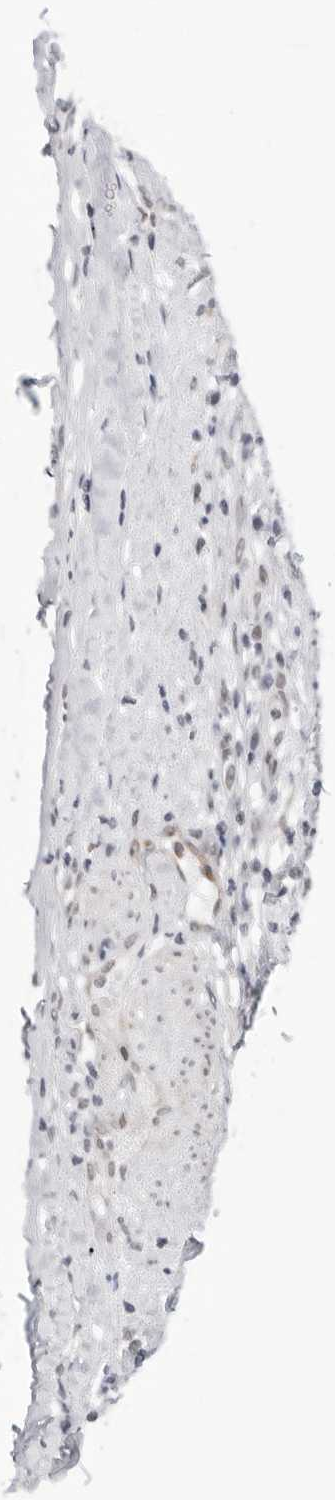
{"staining": {"intensity": "weak", "quantity": ">75%", "location": "cytoplasmic/membranous,nuclear"}, "tissue": "soft tissue", "cell_type": "Fibroblasts", "image_type": "normal", "snomed": [{"axis": "morphology", "description": "Normal tissue, NOS"}, {"axis": "morphology", "description": "Basal cell carcinoma"}, {"axis": "topography", "description": "Cartilage tissue"}, {"axis": "topography", "description": "Nasopharynx"}, {"axis": "topography", "description": "Oral tissue"}], "caption": "Soft tissue stained with a brown dye displays weak cytoplasmic/membranous,nuclear positive staining in about >75% of fibroblasts.", "gene": "C1orf162", "patient": {"sex": "female", "age": 77}}